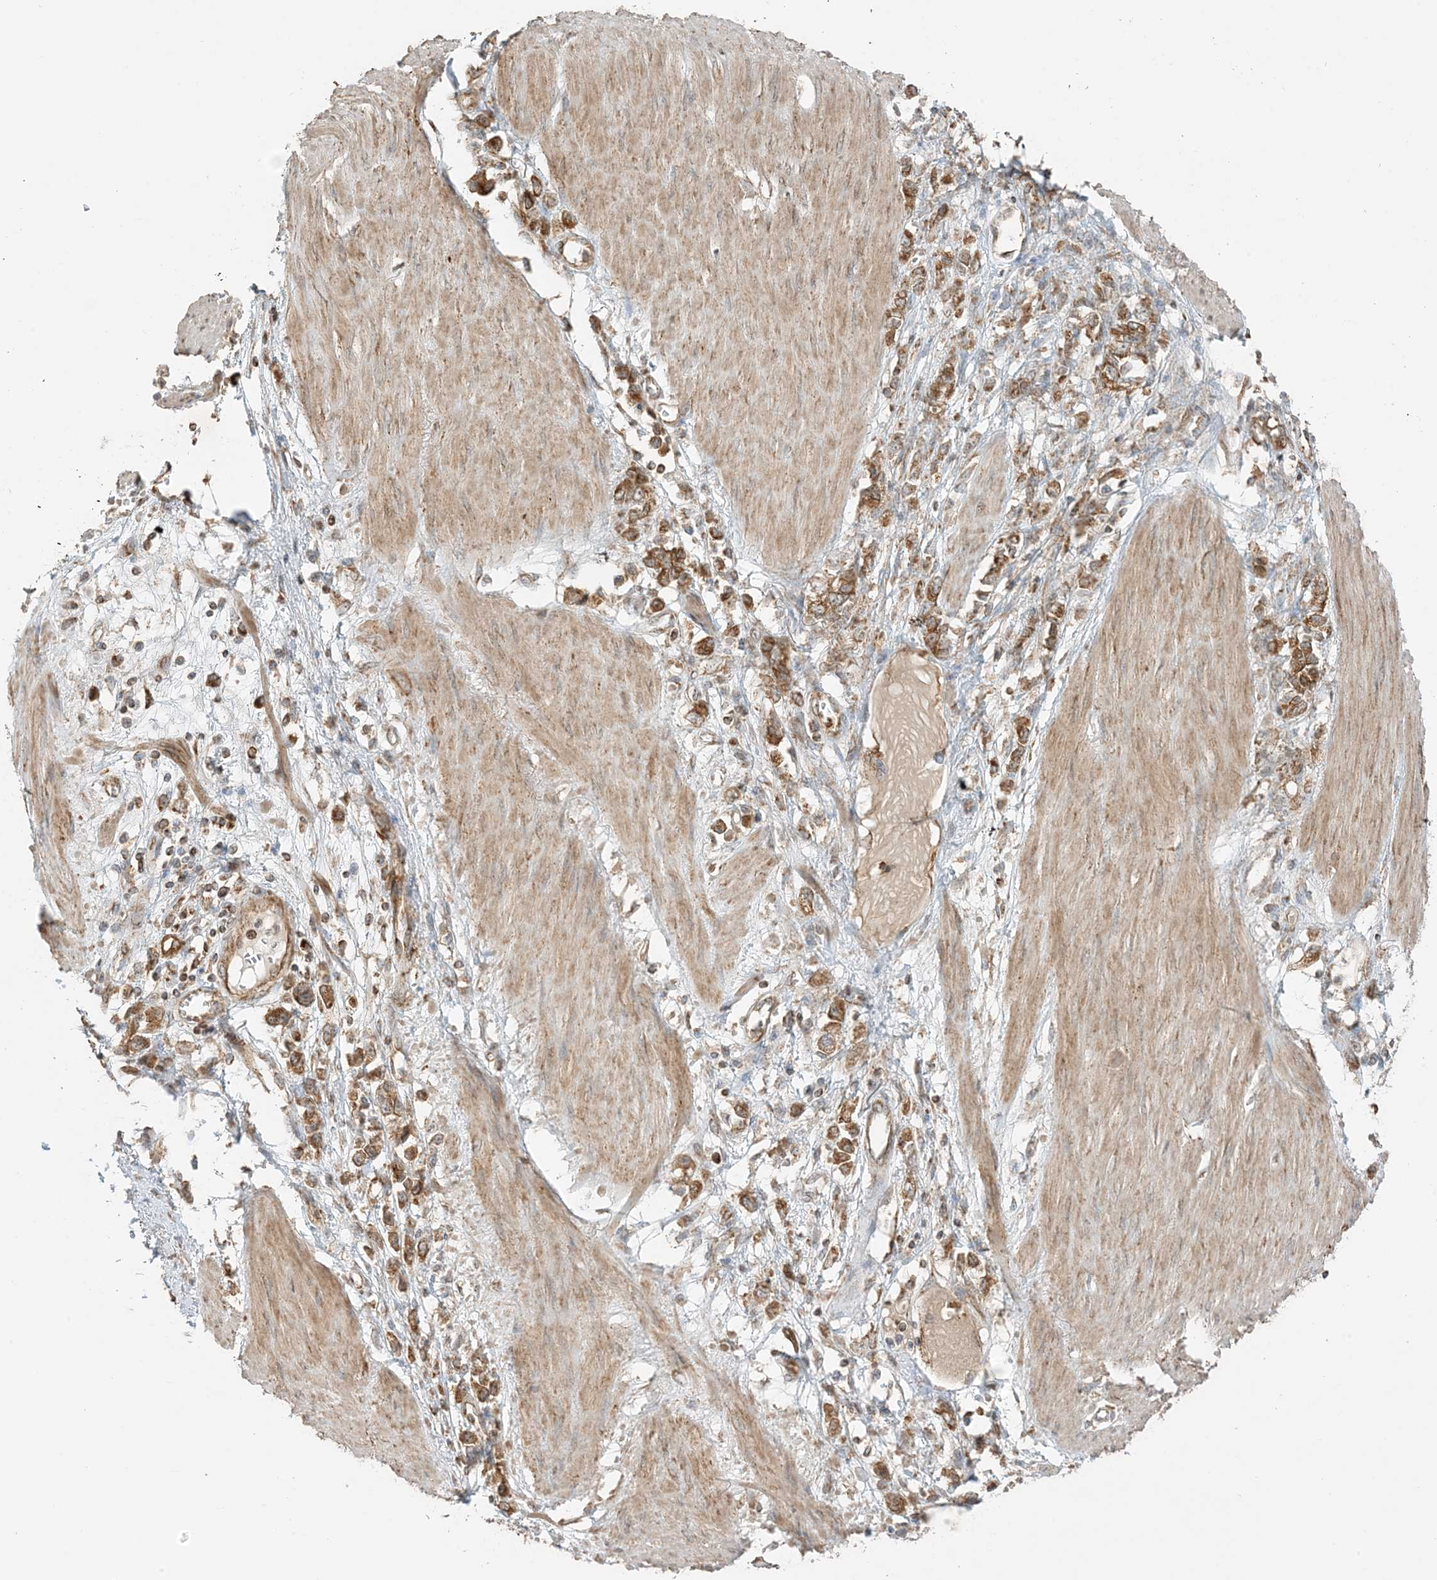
{"staining": {"intensity": "strong", "quantity": ">75%", "location": "cytoplasmic/membranous"}, "tissue": "stomach cancer", "cell_type": "Tumor cells", "image_type": "cancer", "snomed": [{"axis": "morphology", "description": "Adenocarcinoma, NOS"}, {"axis": "topography", "description": "Stomach"}], "caption": "Immunohistochemical staining of human stomach adenocarcinoma reveals high levels of strong cytoplasmic/membranous protein expression in approximately >75% of tumor cells.", "gene": "N4BP3", "patient": {"sex": "female", "age": 76}}